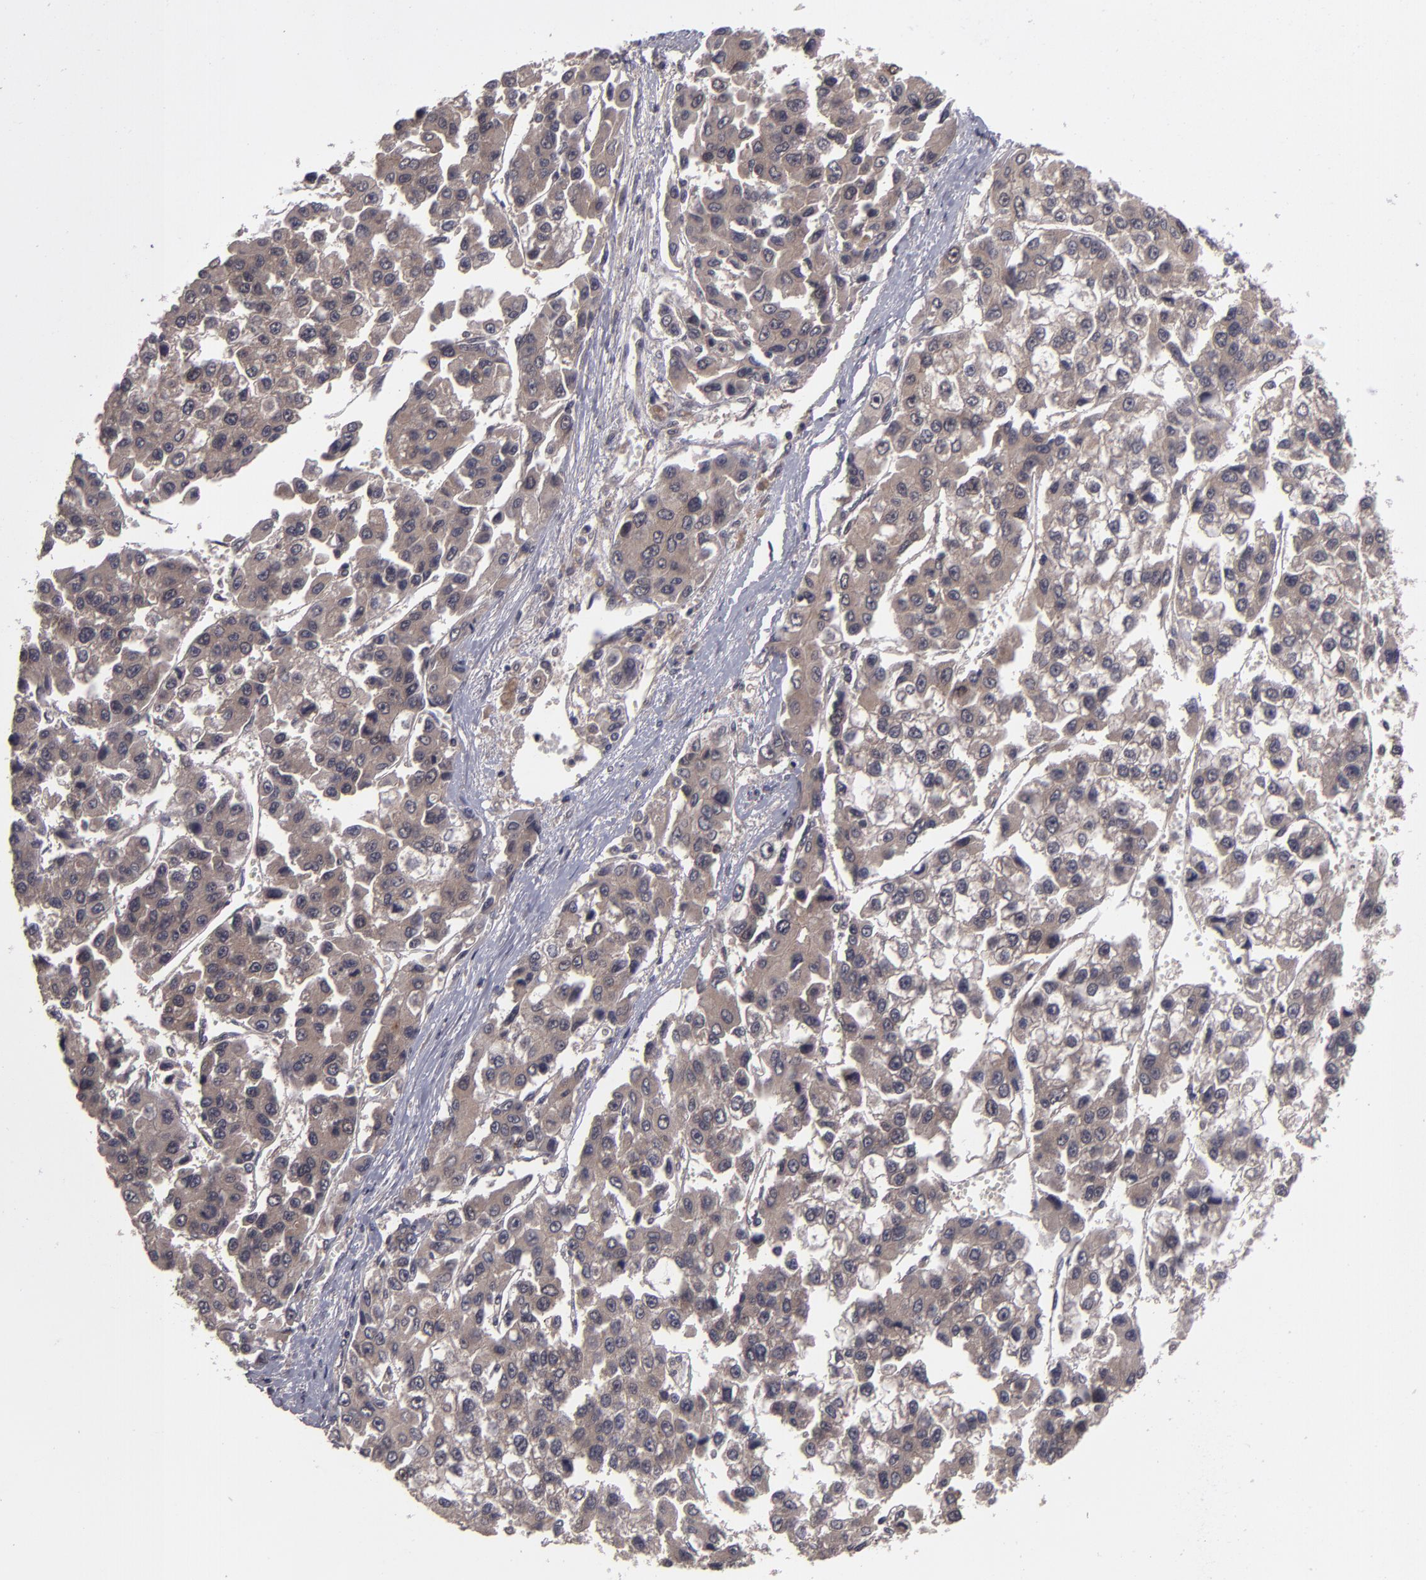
{"staining": {"intensity": "moderate", "quantity": ">75%", "location": "cytoplasmic/membranous"}, "tissue": "liver cancer", "cell_type": "Tumor cells", "image_type": "cancer", "snomed": [{"axis": "morphology", "description": "Carcinoma, Hepatocellular, NOS"}, {"axis": "topography", "description": "Liver"}], "caption": "Liver cancer was stained to show a protein in brown. There is medium levels of moderate cytoplasmic/membranous positivity in about >75% of tumor cells. Ihc stains the protein in brown and the nuclei are stained blue.", "gene": "TYMS", "patient": {"sex": "female", "age": 66}}